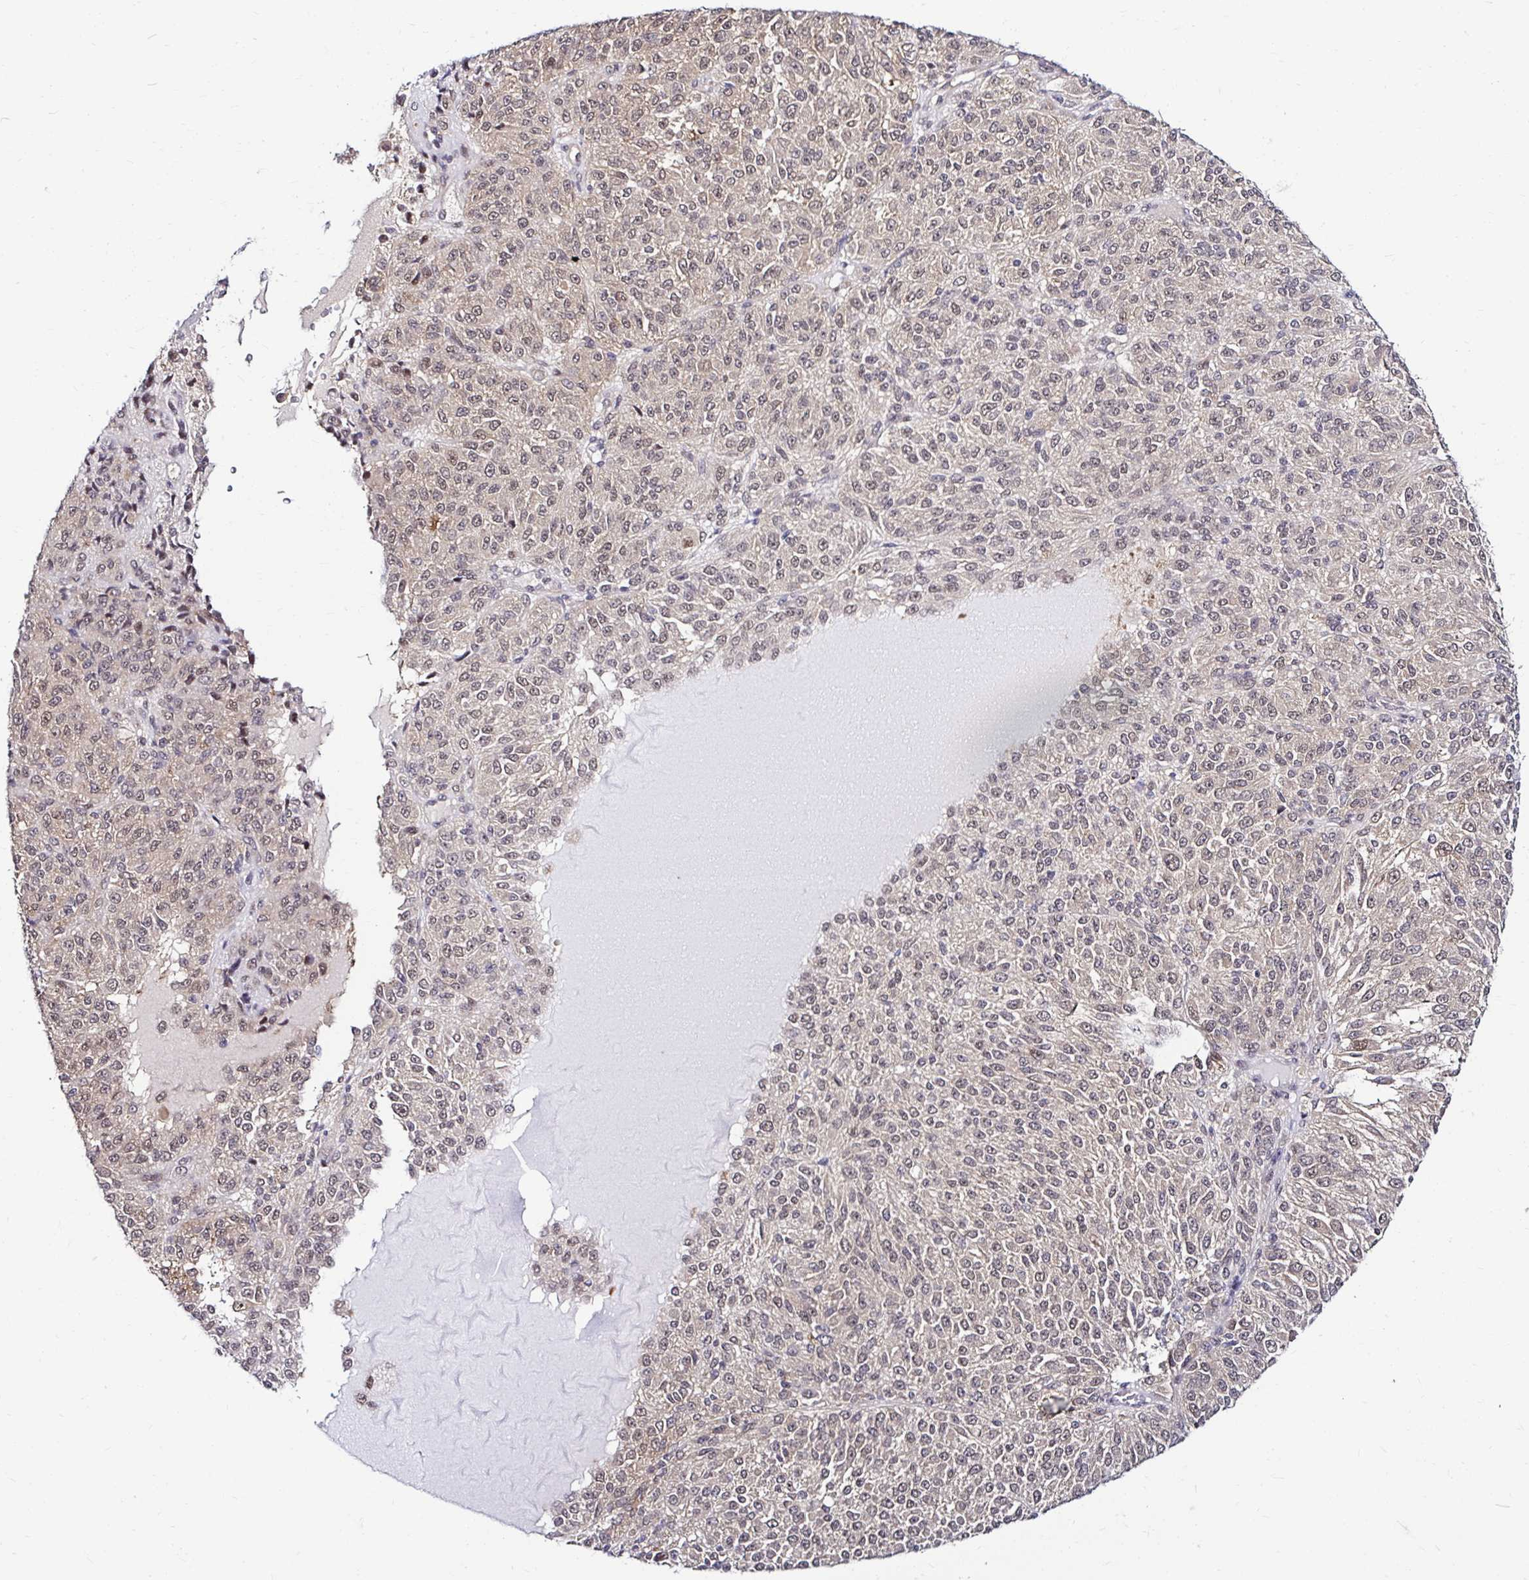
{"staining": {"intensity": "weak", "quantity": "25%-75%", "location": "nuclear"}, "tissue": "melanoma", "cell_type": "Tumor cells", "image_type": "cancer", "snomed": [{"axis": "morphology", "description": "Malignant melanoma, Metastatic site"}, {"axis": "topography", "description": "Brain"}], "caption": "DAB immunohistochemical staining of malignant melanoma (metastatic site) shows weak nuclear protein expression in about 25%-75% of tumor cells.", "gene": "PSMD3", "patient": {"sex": "female", "age": 56}}